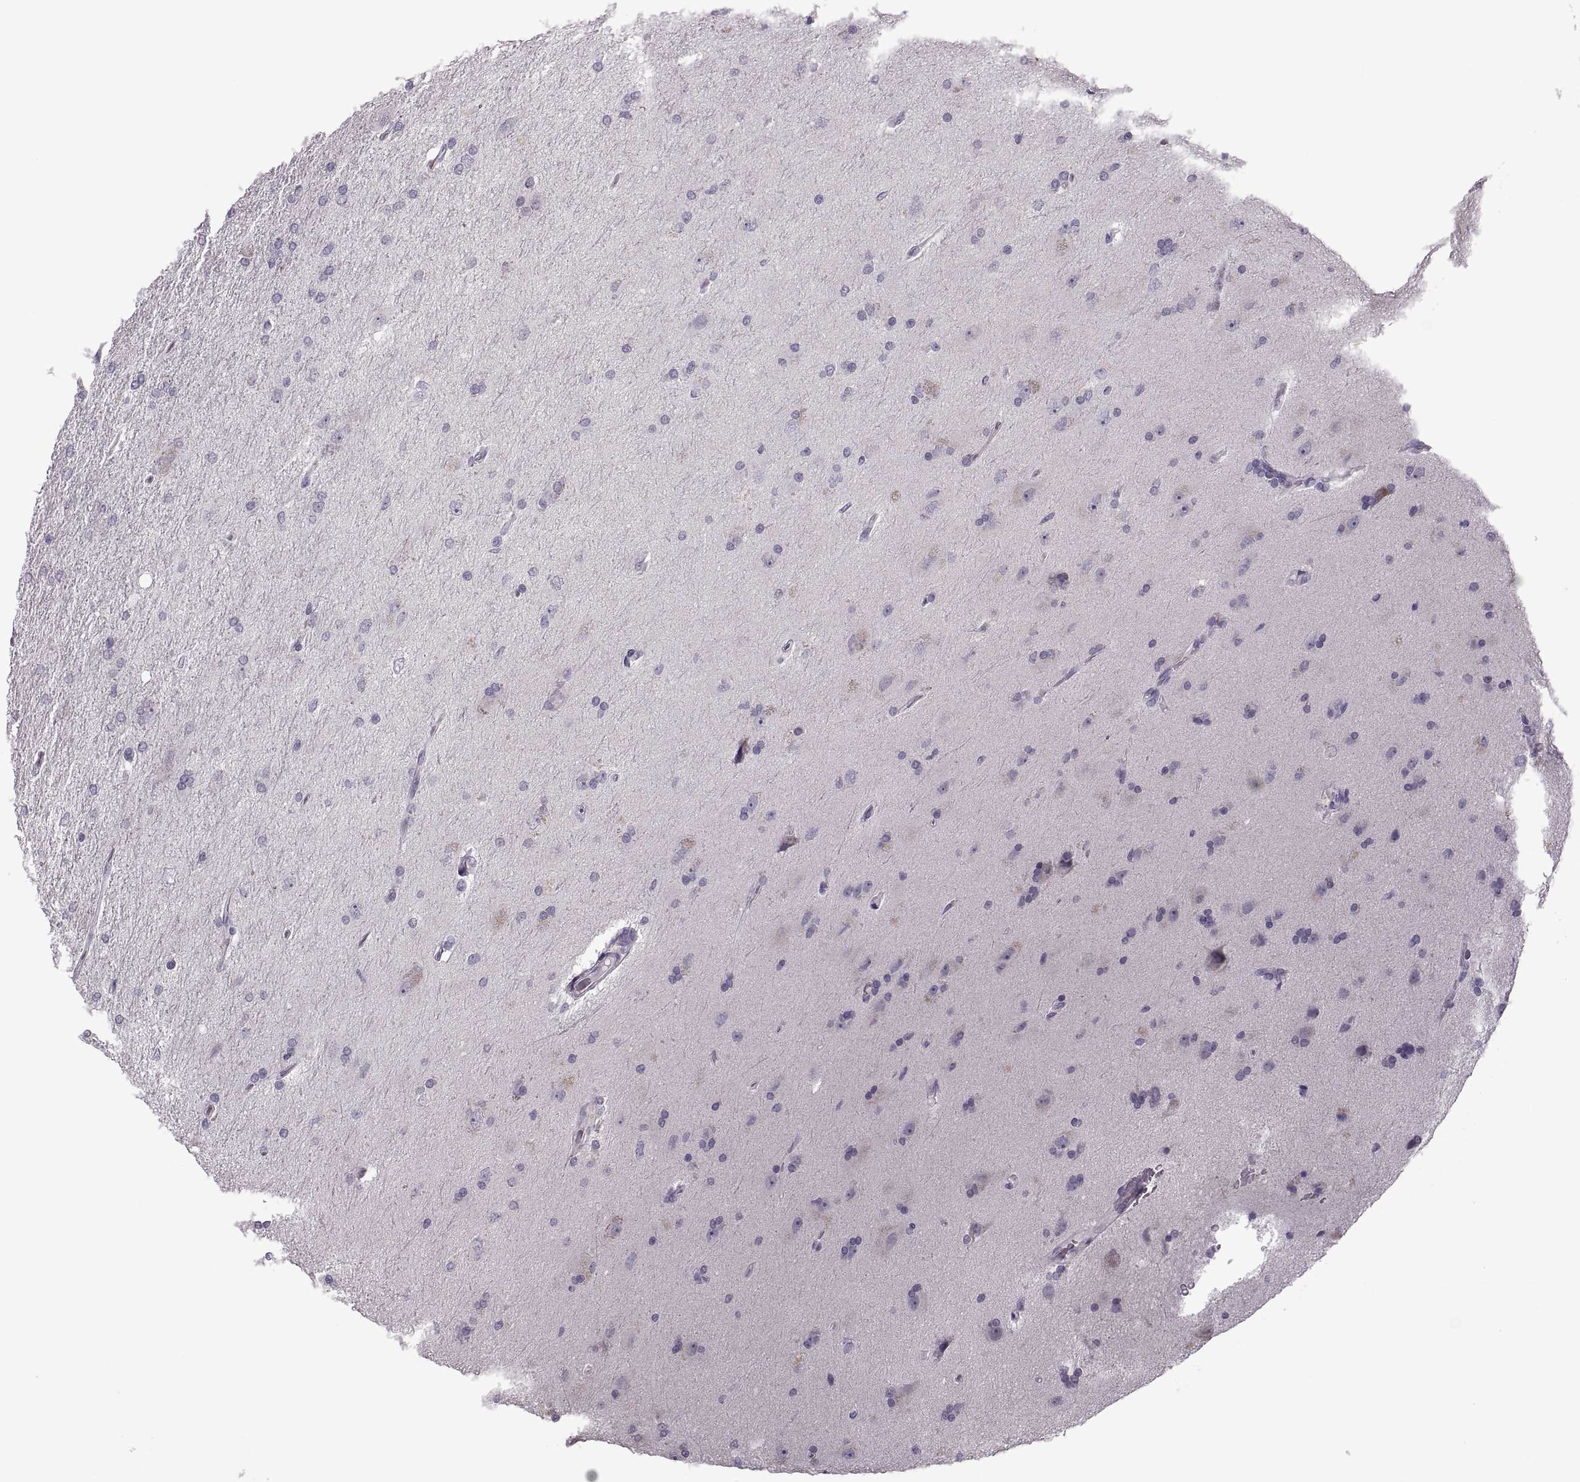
{"staining": {"intensity": "negative", "quantity": "none", "location": "none"}, "tissue": "glioma", "cell_type": "Tumor cells", "image_type": "cancer", "snomed": [{"axis": "morphology", "description": "Glioma, malignant, High grade"}, {"axis": "topography", "description": "Cerebral cortex"}], "caption": "A histopathology image of malignant high-grade glioma stained for a protein displays no brown staining in tumor cells. (Stains: DAB immunohistochemistry with hematoxylin counter stain, Microscopy: brightfield microscopy at high magnification).", "gene": "PRSS54", "patient": {"sex": "male", "age": 70}}